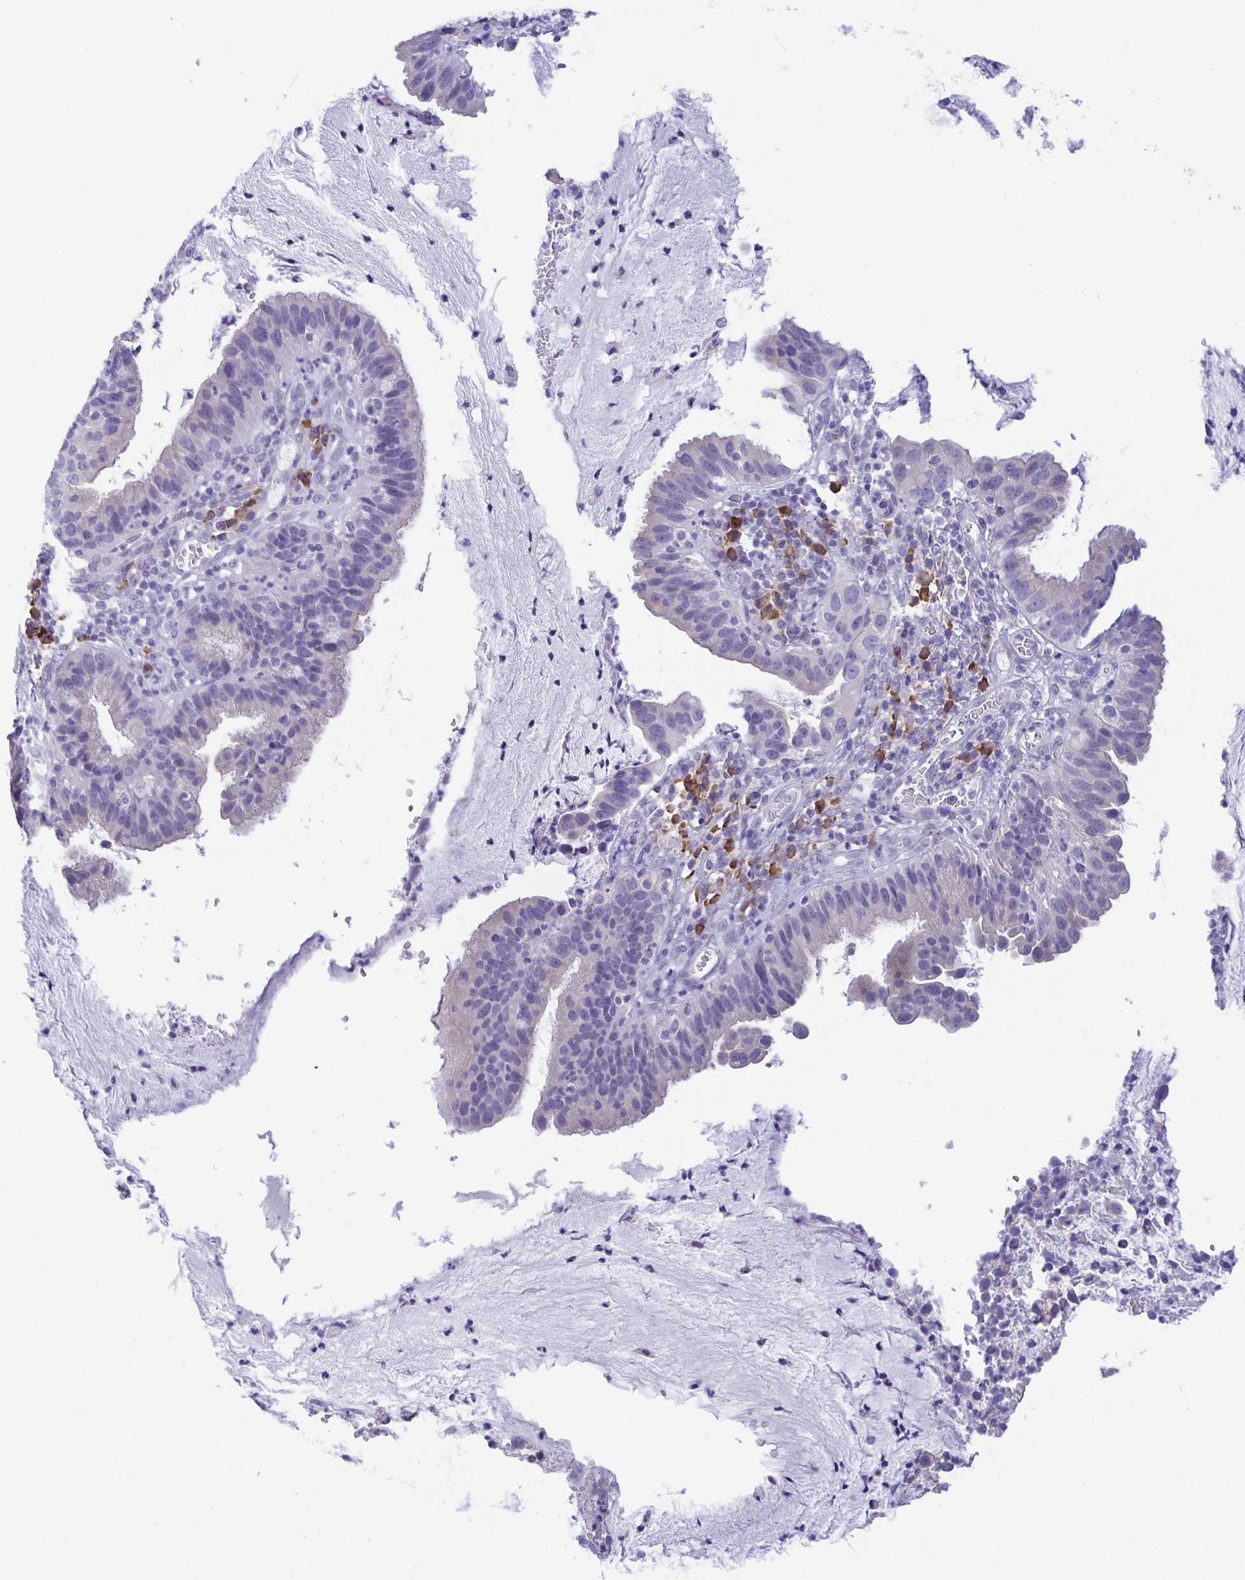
{"staining": {"intensity": "negative", "quantity": "none", "location": "none"}, "tissue": "cervical cancer", "cell_type": "Tumor cells", "image_type": "cancer", "snomed": [{"axis": "morphology", "description": "Adenocarcinoma, NOS"}, {"axis": "topography", "description": "Cervix"}], "caption": "Photomicrograph shows no protein expression in tumor cells of cervical cancer (adenocarcinoma) tissue.", "gene": "ERMN", "patient": {"sex": "female", "age": 34}}